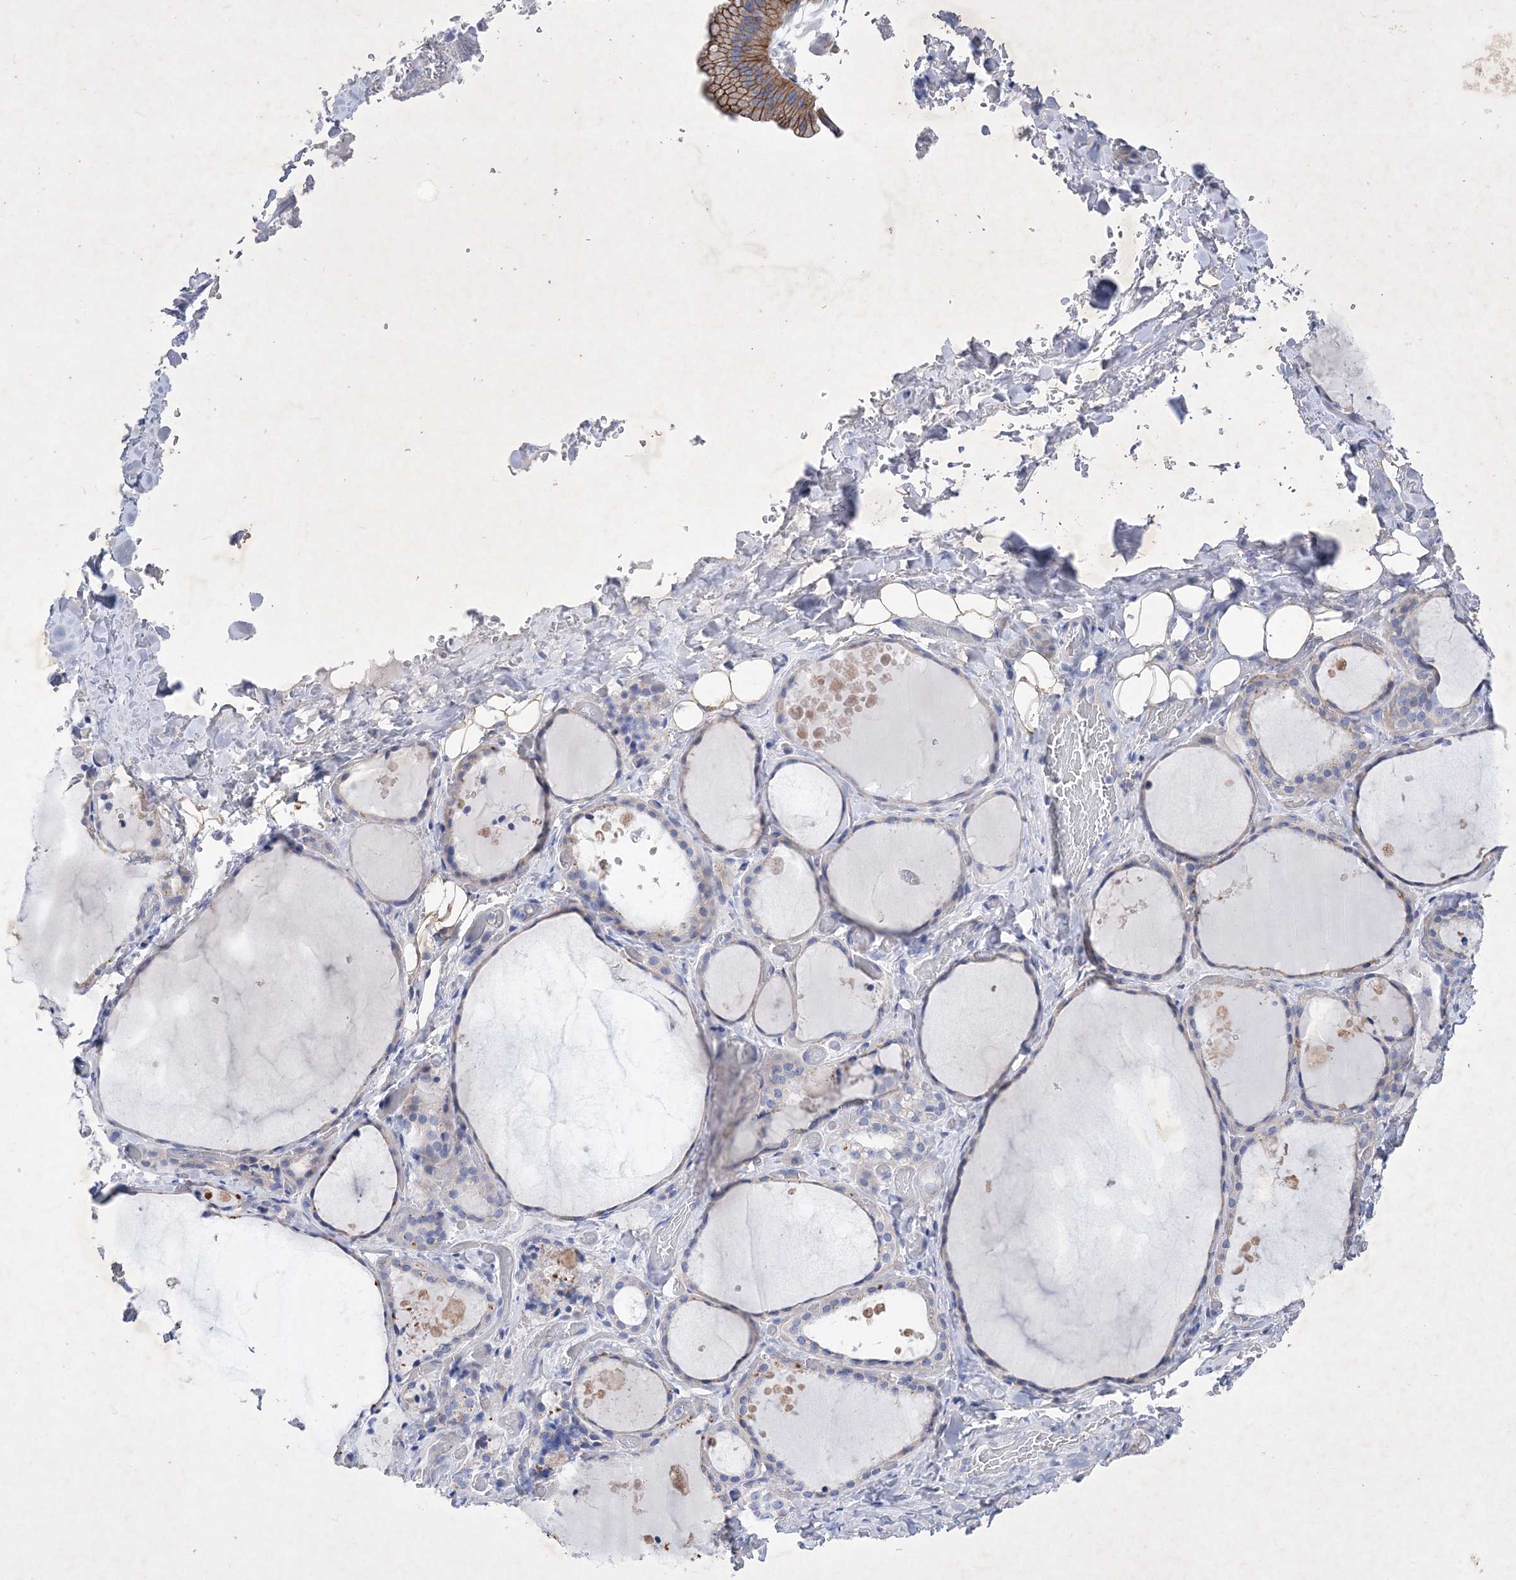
{"staining": {"intensity": "negative", "quantity": "none", "location": "none"}, "tissue": "thyroid gland", "cell_type": "Glandular cells", "image_type": "normal", "snomed": [{"axis": "morphology", "description": "Normal tissue, NOS"}, {"axis": "topography", "description": "Thyroid gland"}], "caption": "Histopathology image shows no protein expression in glandular cells of normal thyroid gland. Nuclei are stained in blue.", "gene": "GPN1", "patient": {"sex": "female", "age": 44}}